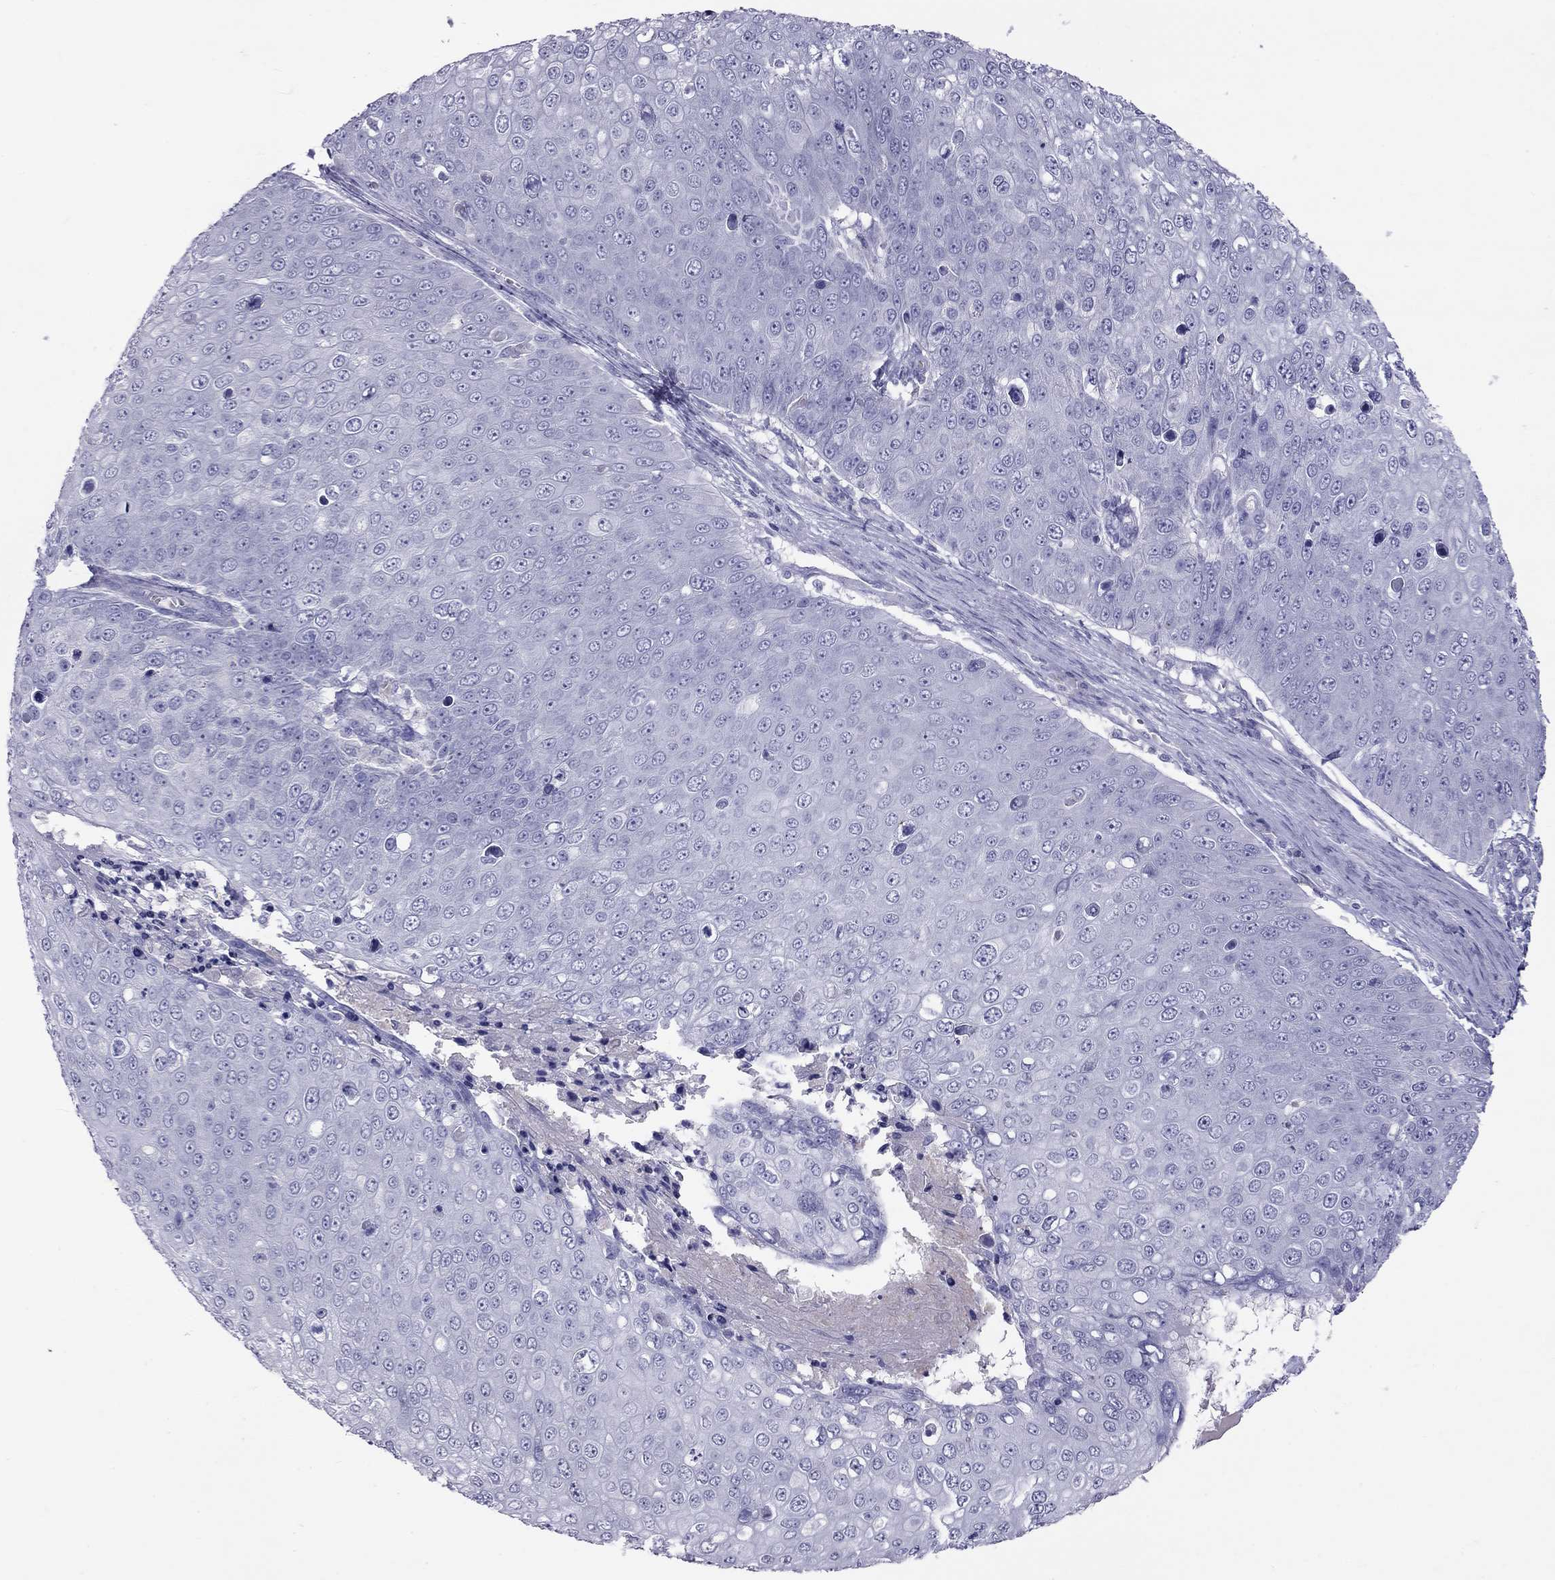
{"staining": {"intensity": "negative", "quantity": "none", "location": "none"}, "tissue": "skin cancer", "cell_type": "Tumor cells", "image_type": "cancer", "snomed": [{"axis": "morphology", "description": "Squamous cell carcinoma, NOS"}, {"axis": "topography", "description": "Skin"}], "caption": "Skin cancer (squamous cell carcinoma) was stained to show a protein in brown. There is no significant staining in tumor cells.", "gene": "MUC16", "patient": {"sex": "male", "age": 71}}